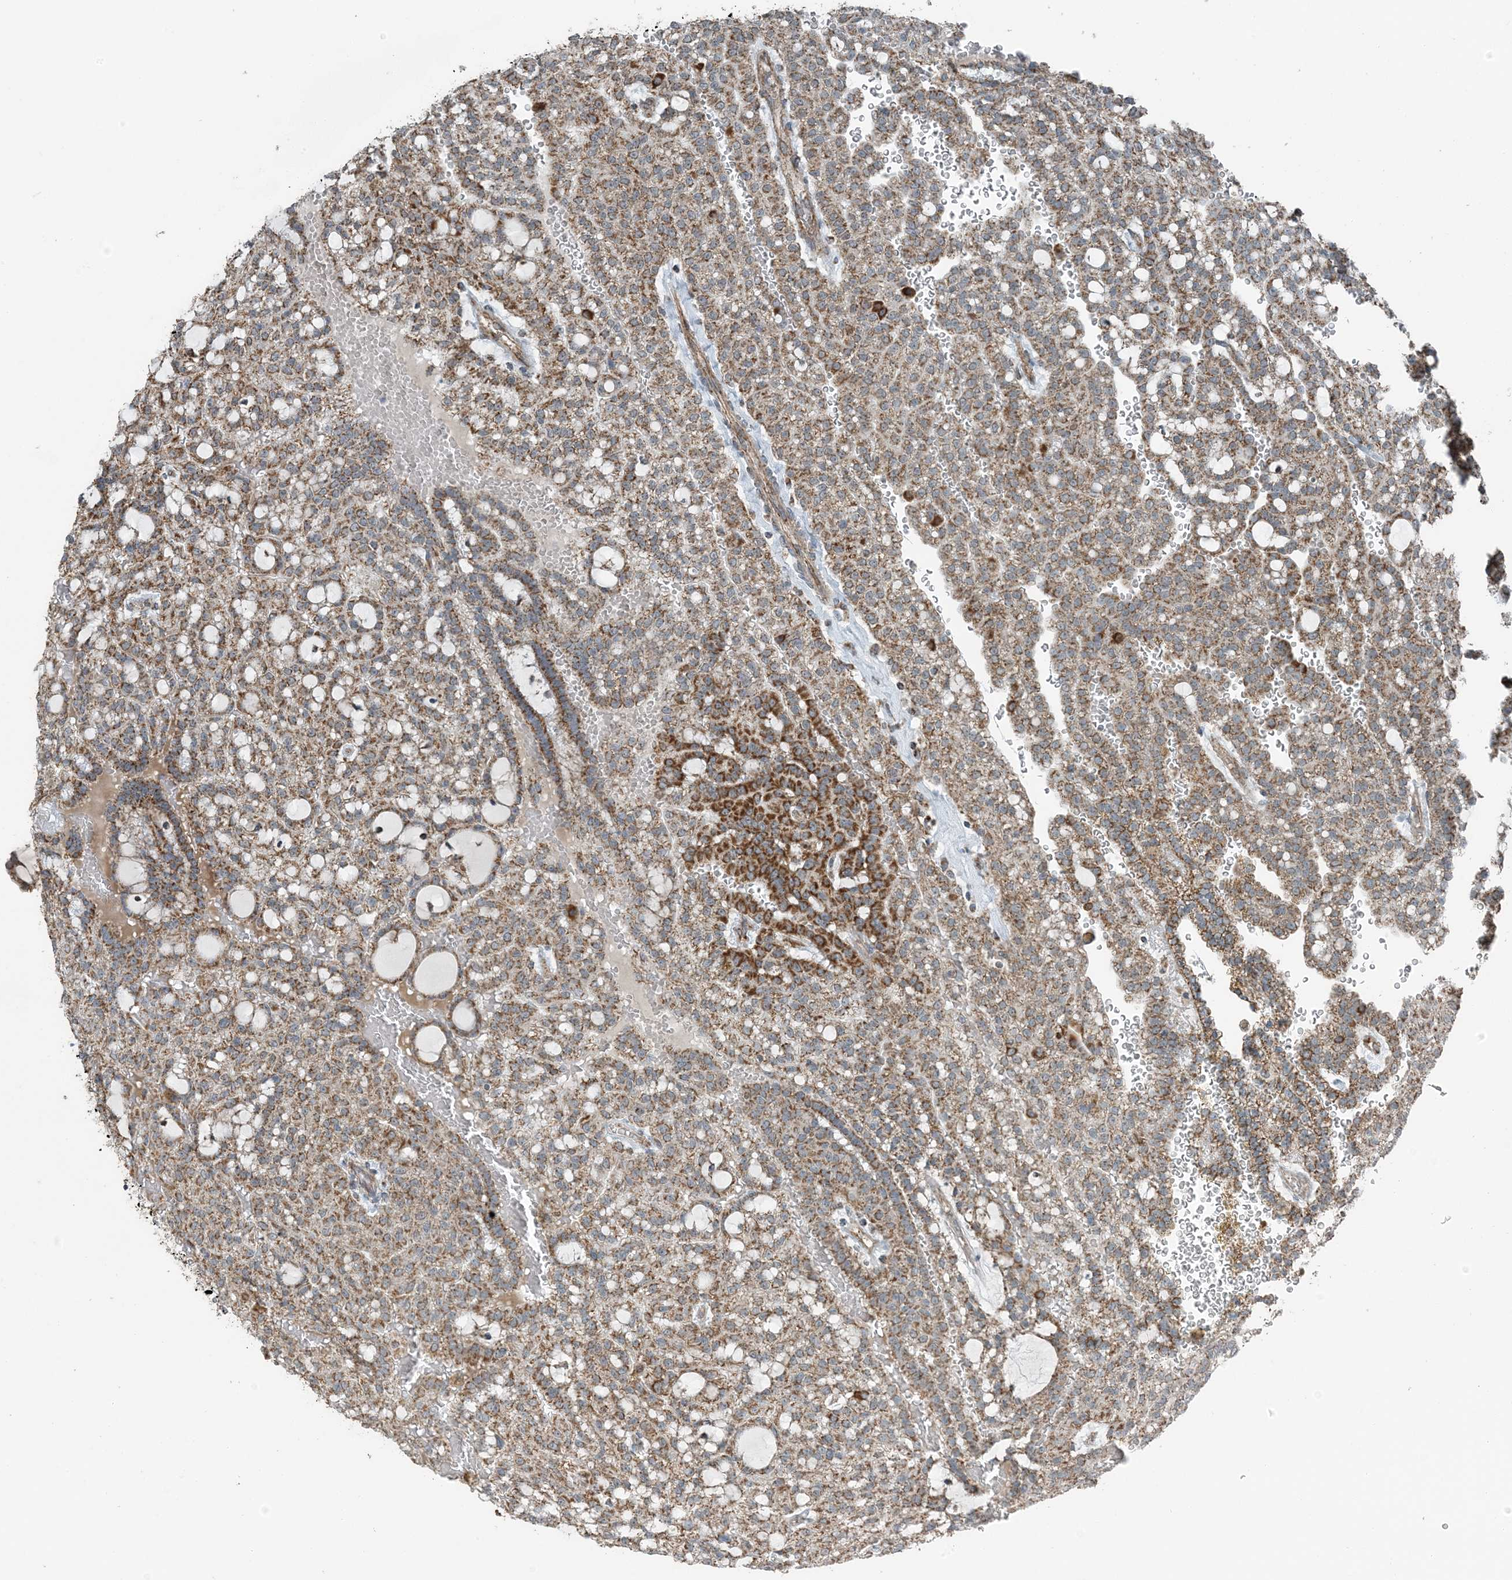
{"staining": {"intensity": "strong", "quantity": "25%-75%", "location": "cytoplasmic/membranous"}, "tissue": "renal cancer", "cell_type": "Tumor cells", "image_type": "cancer", "snomed": [{"axis": "morphology", "description": "Adenocarcinoma, NOS"}, {"axis": "topography", "description": "Kidney"}], "caption": "A micrograph showing strong cytoplasmic/membranous expression in approximately 25%-75% of tumor cells in adenocarcinoma (renal), as visualized by brown immunohistochemical staining.", "gene": "PILRB", "patient": {"sex": "male", "age": 63}}